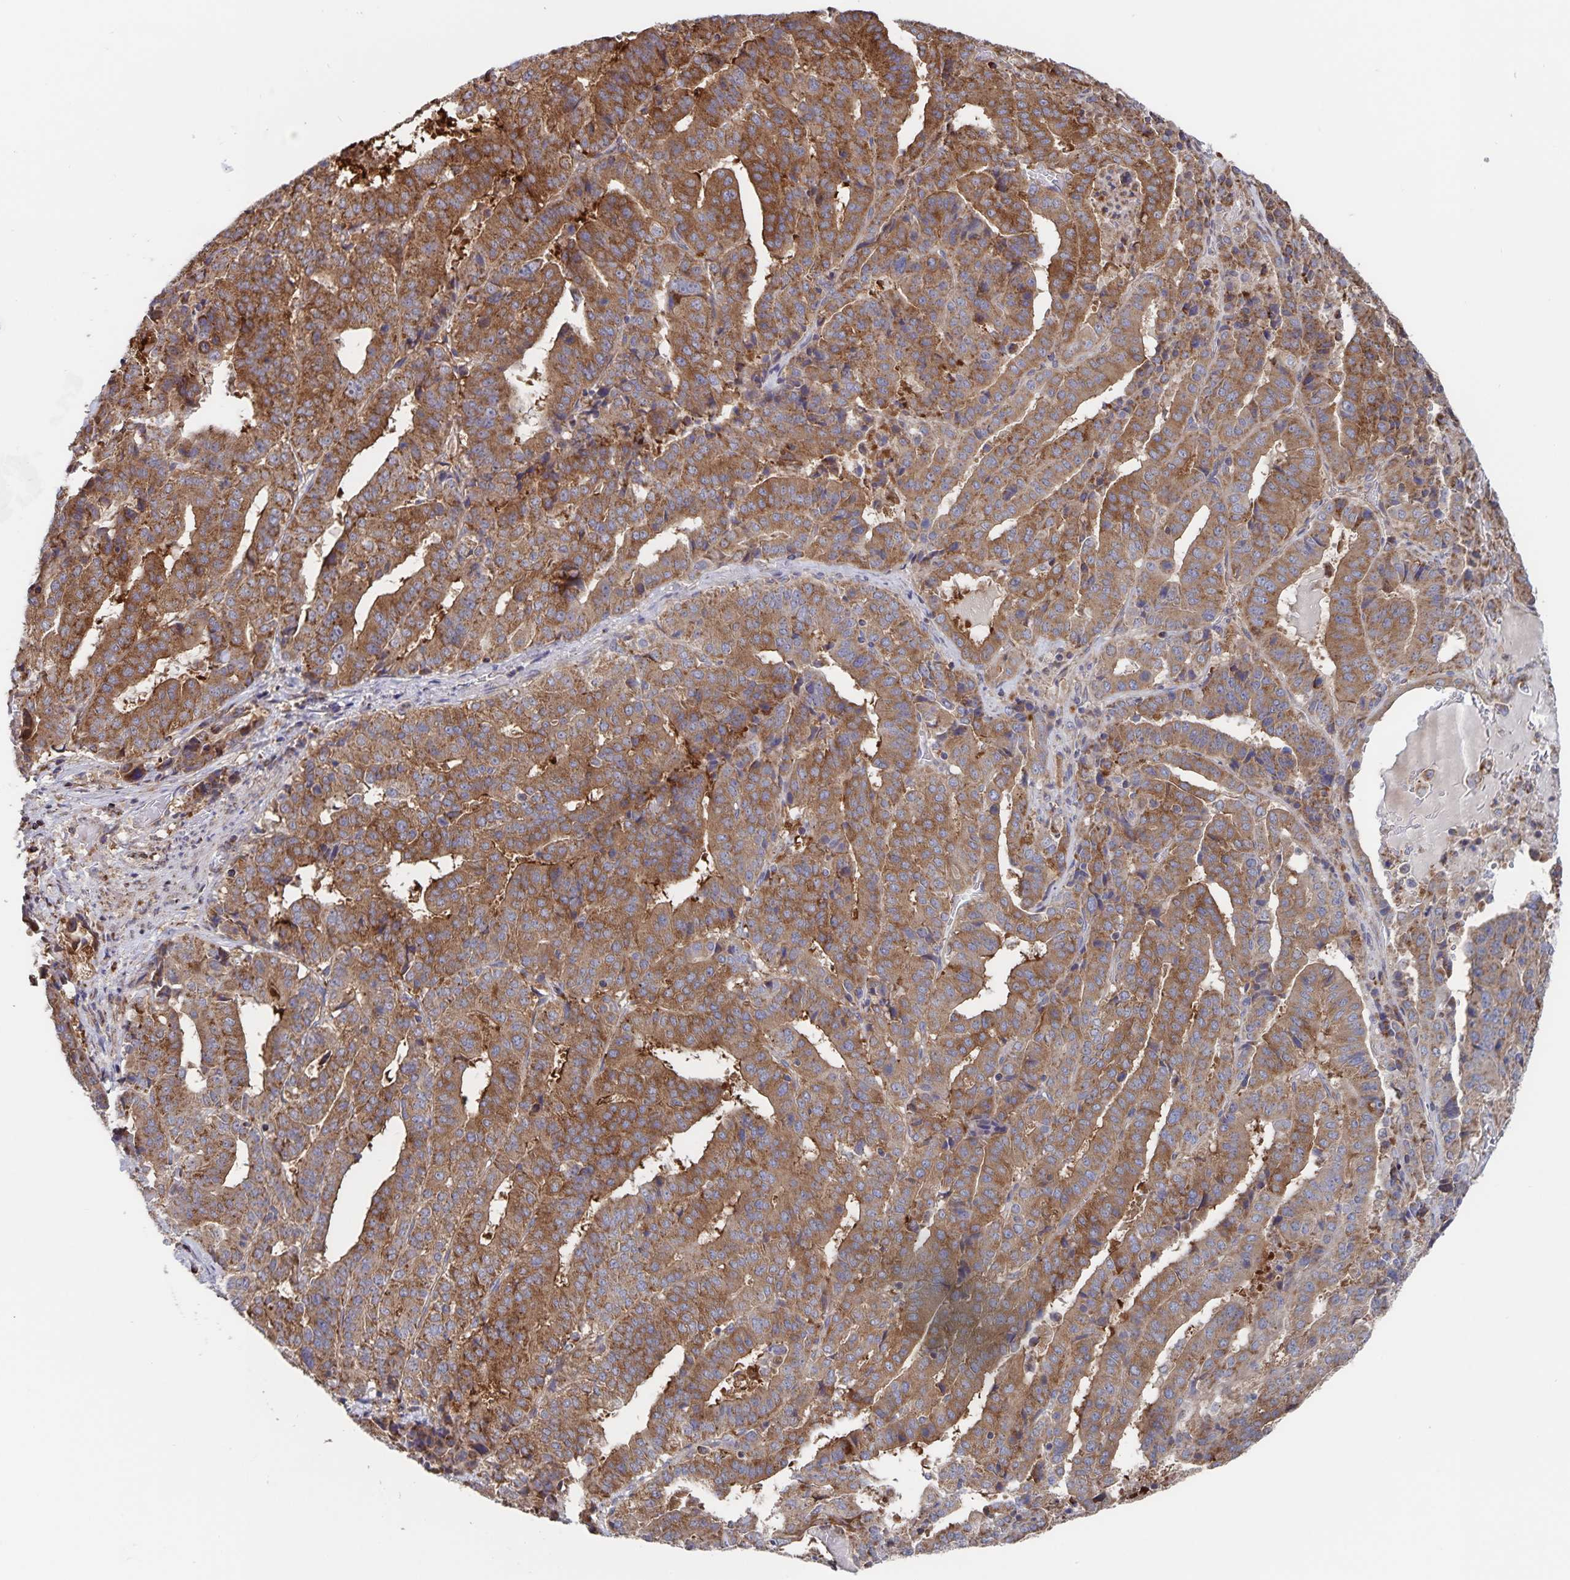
{"staining": {"intensity": "strong", "quantity": ">75%", "location": "cytoplasmic/membranous"}, "tissue": "stomach cancer", "cell_type": "Tumor cells", "image_type": "cancer", "snomed": [{"axis": "morphology", "description": "Adenocarcinoma, NOS"}, {"axis": "topography", "description": "Stomach"}], "caption": "Tumor cells exhibit high levels of strong cytoplasmic/membranous positivity in about >75% of cells in human stomach cancer. (Stains: DAB (3,3'-diaminobenzidine) in brown, nuclei in blue, Microscopy: brightfield microscopy at high magnification).", "gene": "ACACA", "patient": {"sex": "male", "age": 48}}